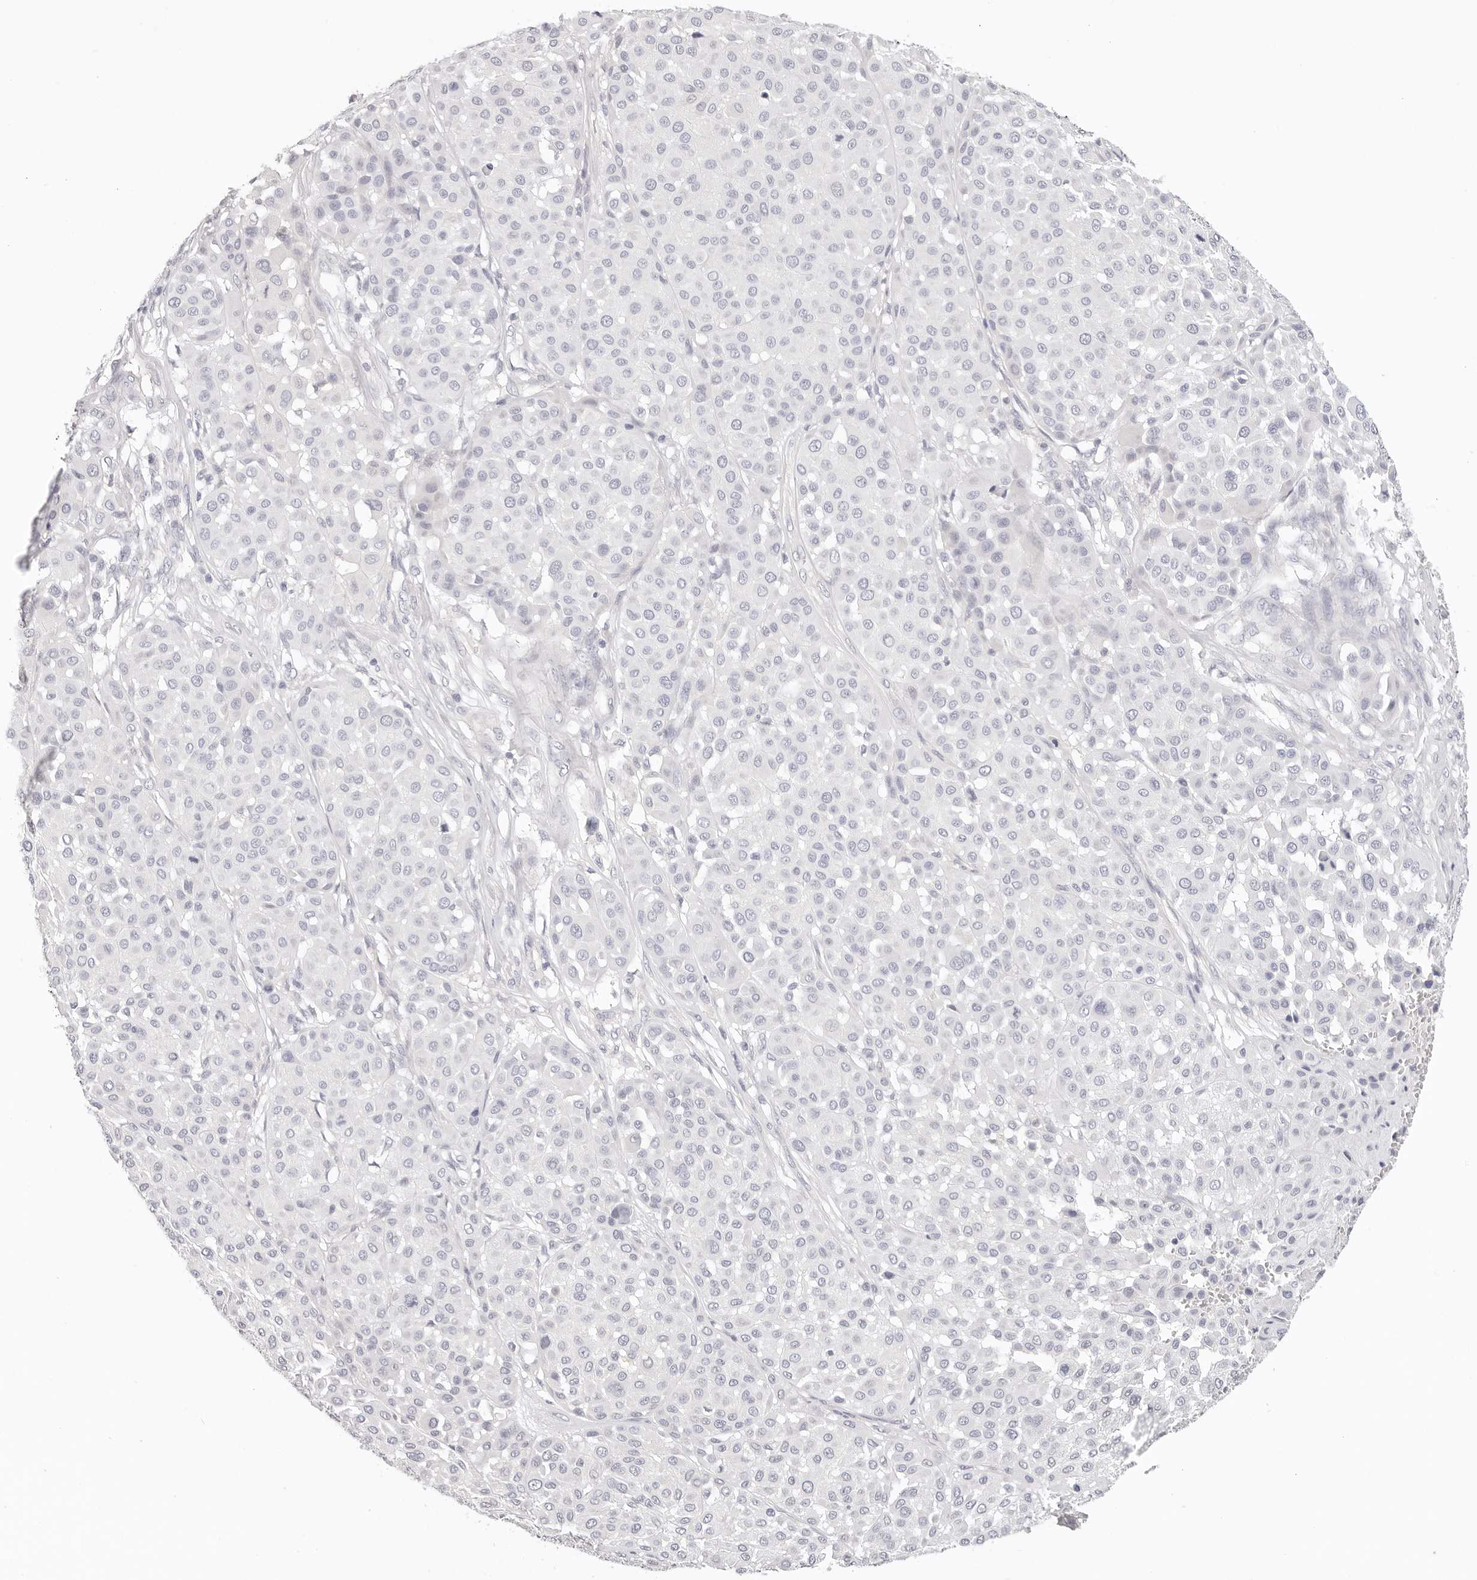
{"staining": {"intensity": "negative", "quantity": "none", "location": "none"}, "tissue": "melanoma", "cell_type": "Tumor cells", "image_type": "cancer", "snomed": [{"axis": "morphology", "description": "Malignant melanoma, Metastatic site"}, {"axis": "topography", "description": "Soft tissue"}], "caption": "Human melanoma stained for a protein using immunohistochemistry displays no staining in tumor cells.", "gene": "GGPS1", "patient": {"sex": "male", "age": 41}}